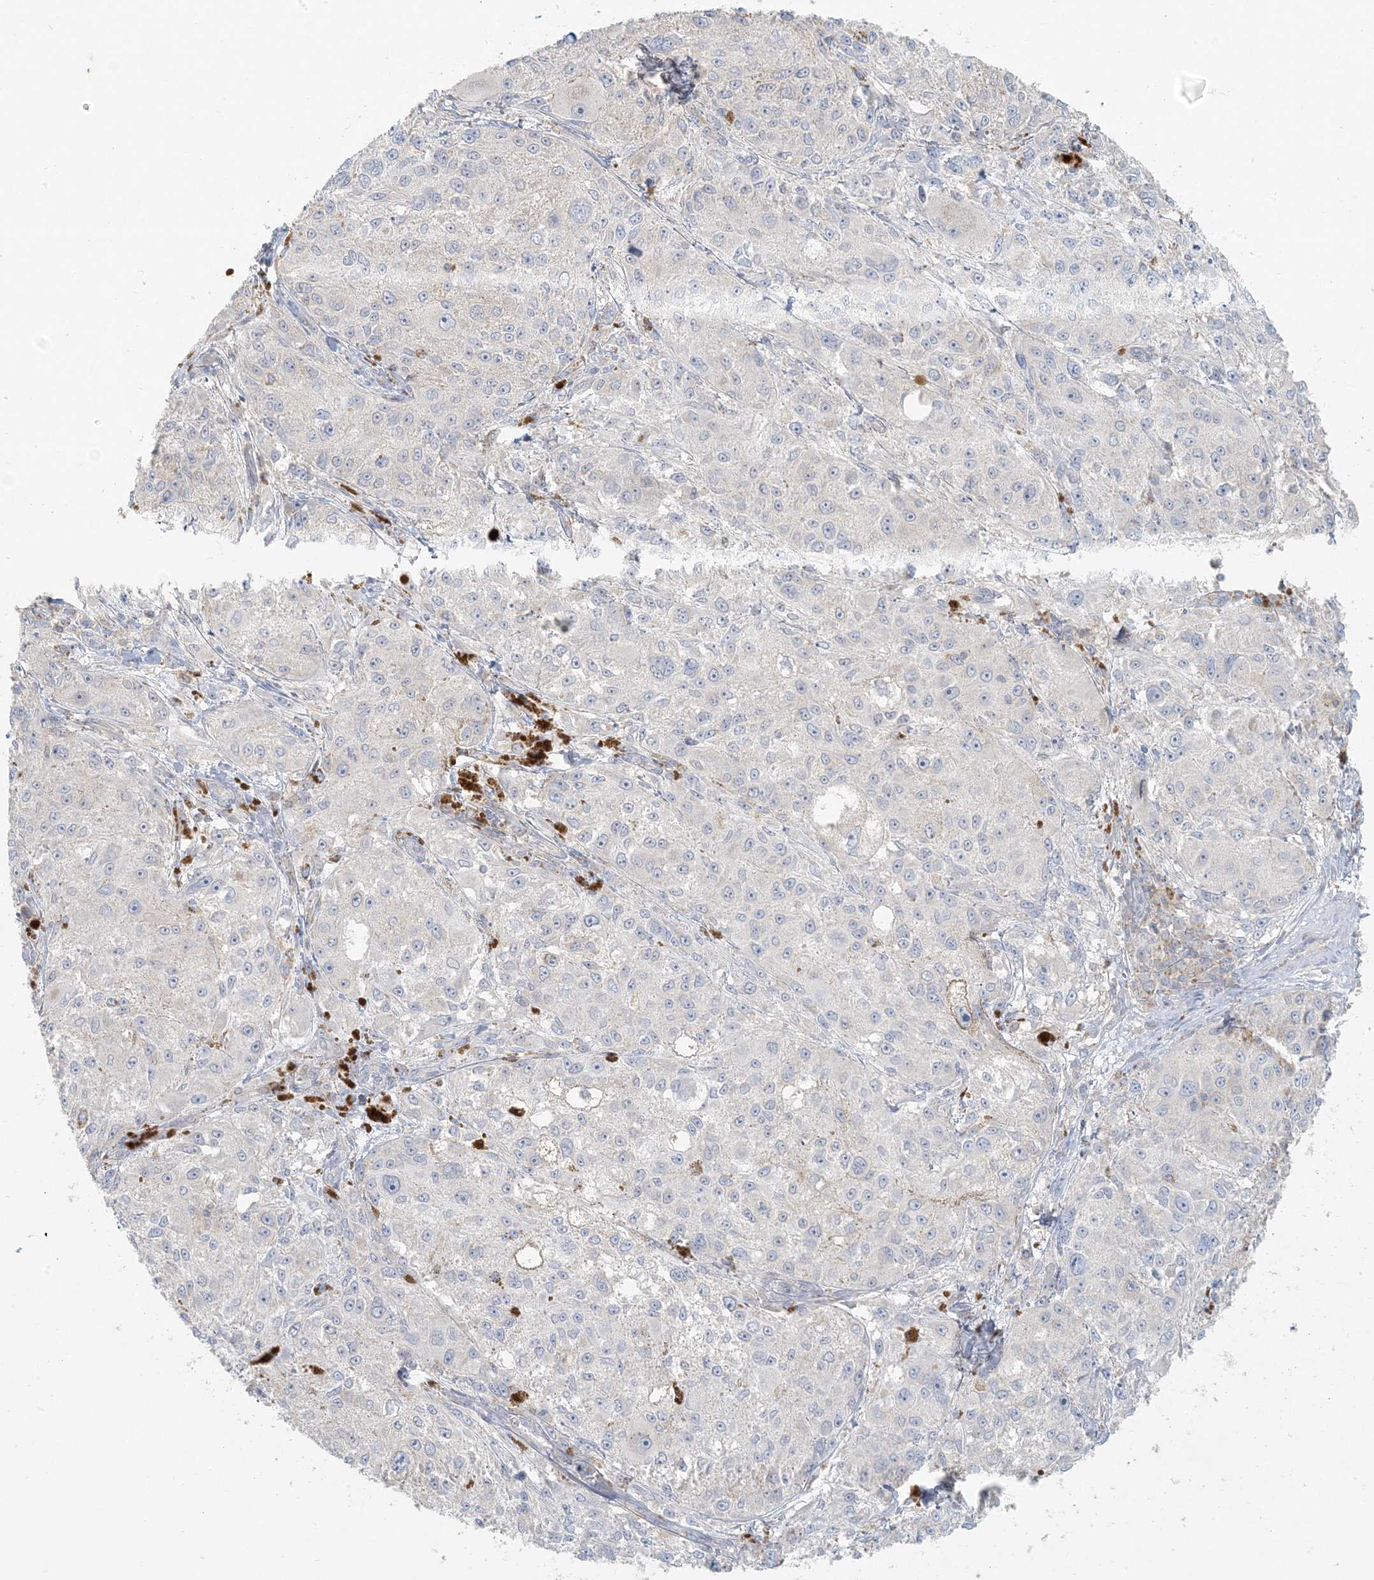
{"staining": {"intensity": "negative", "quantity": "none", "location": "none"}, "tissue": "melanoma", "cell_type": "Tumor cells", "image_type": "cancer", "snomed": [{"axis": "morphology", "description": "Necrosis, NOS"}, {"axis": "morphology", "description": "Malignant melanoma, NOS"}, {"axis": "topography", "description": "Skin"}], "caption": "Immunohistochemical staining of malignant melanoma demonstrates no significant expression in tumor cells. (DAB immunohistochemistry, high magnification).", "gene": "HACL1", "patient": {"sex": "female", "age": 87}}